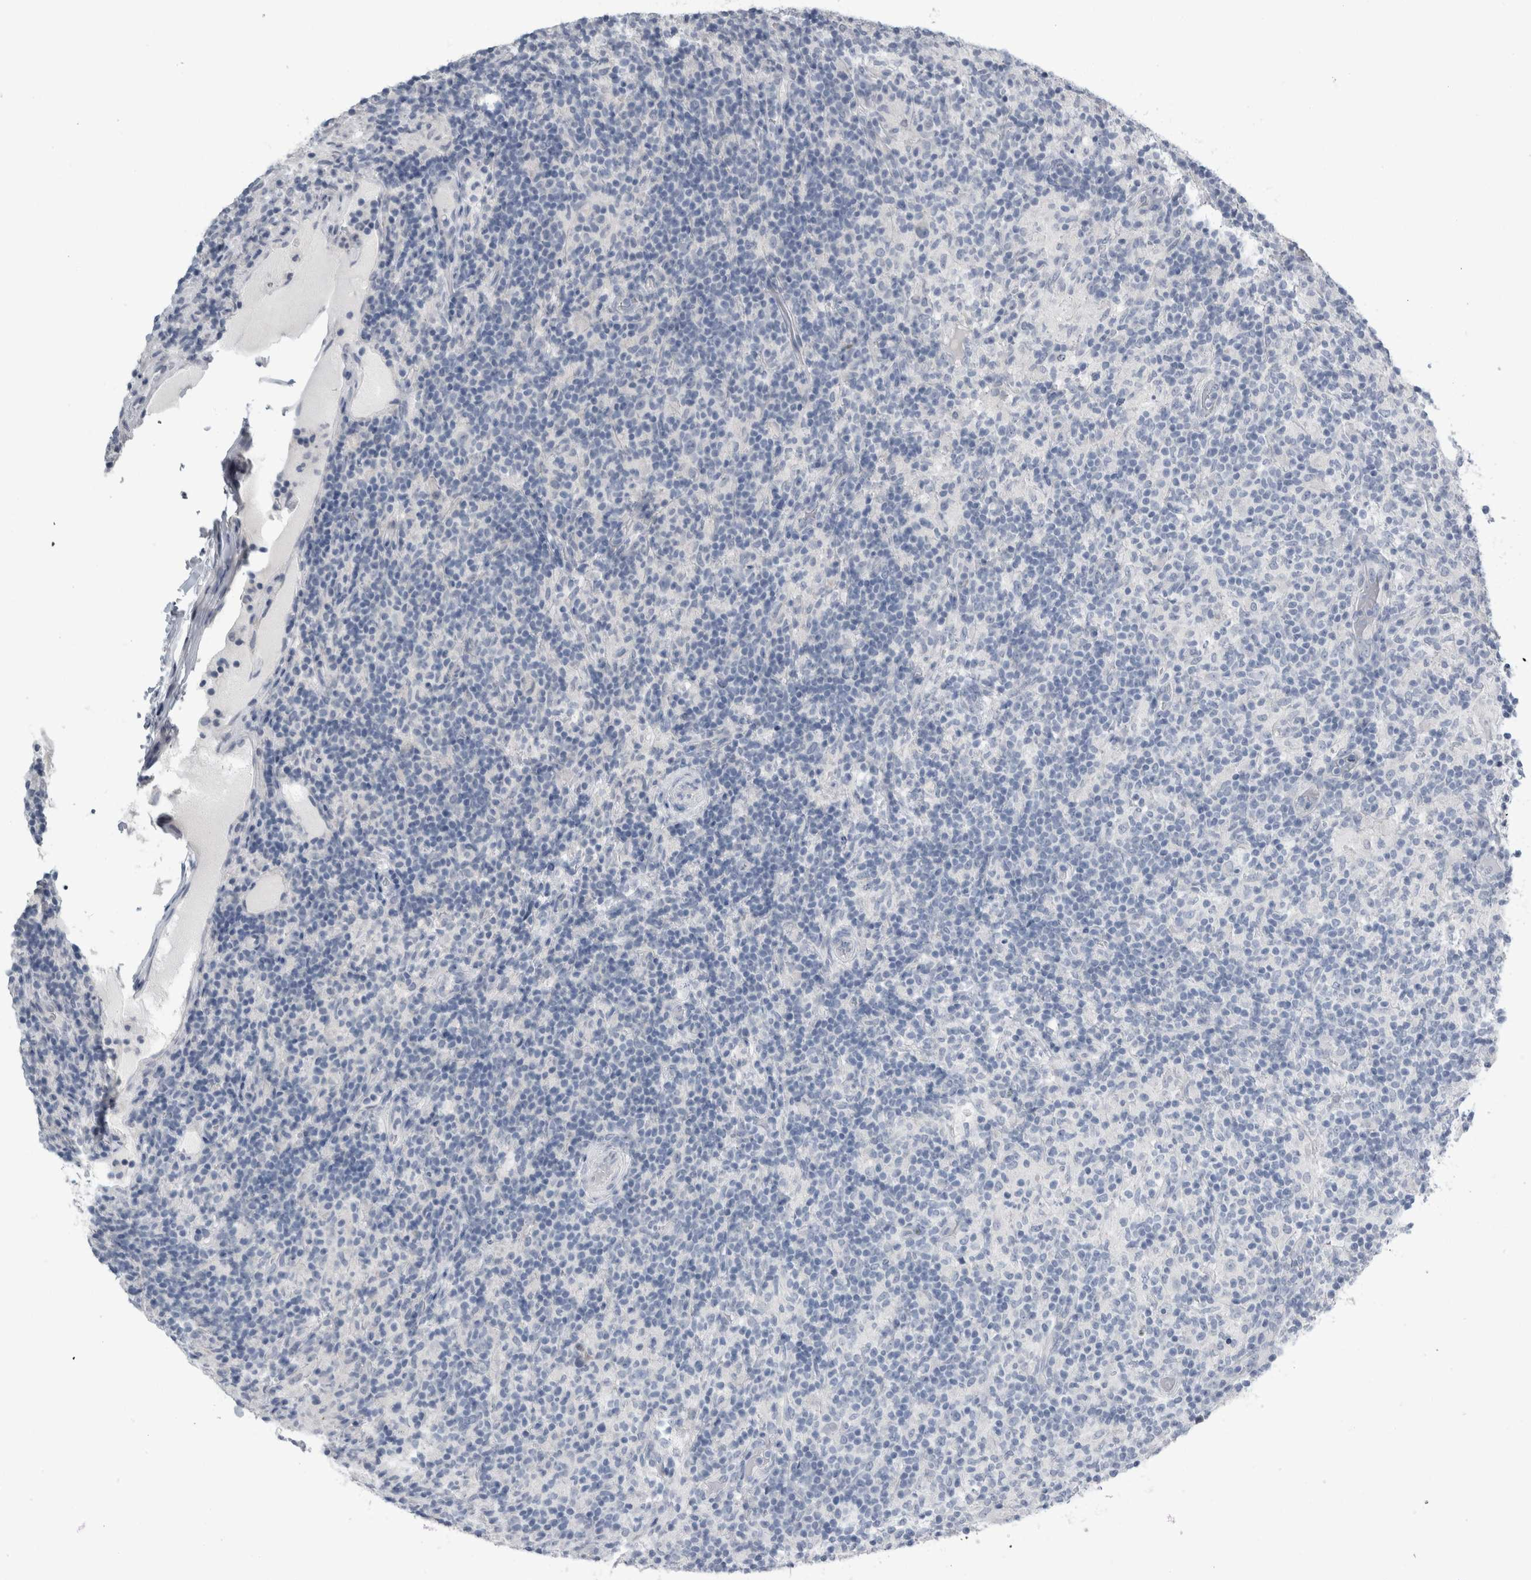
{"staining": {"intensity": "negative", "quantity": "none", "location": "none"}, "tissue": "lymphoma", "cell_type": "Tumor cells", "image_type": "cancer", "snomed": [{"axis": "morphology", "description": "Hodgkin's disease, NOS"}, {"axis": "topography", "description": "Lymph node"}], "caption": "This is an IHC photomicrograph of human lymphoma. There is no expression in tumor cells.", "gene": "NEFM", "patient": {"sex": "male", "age": 70}}